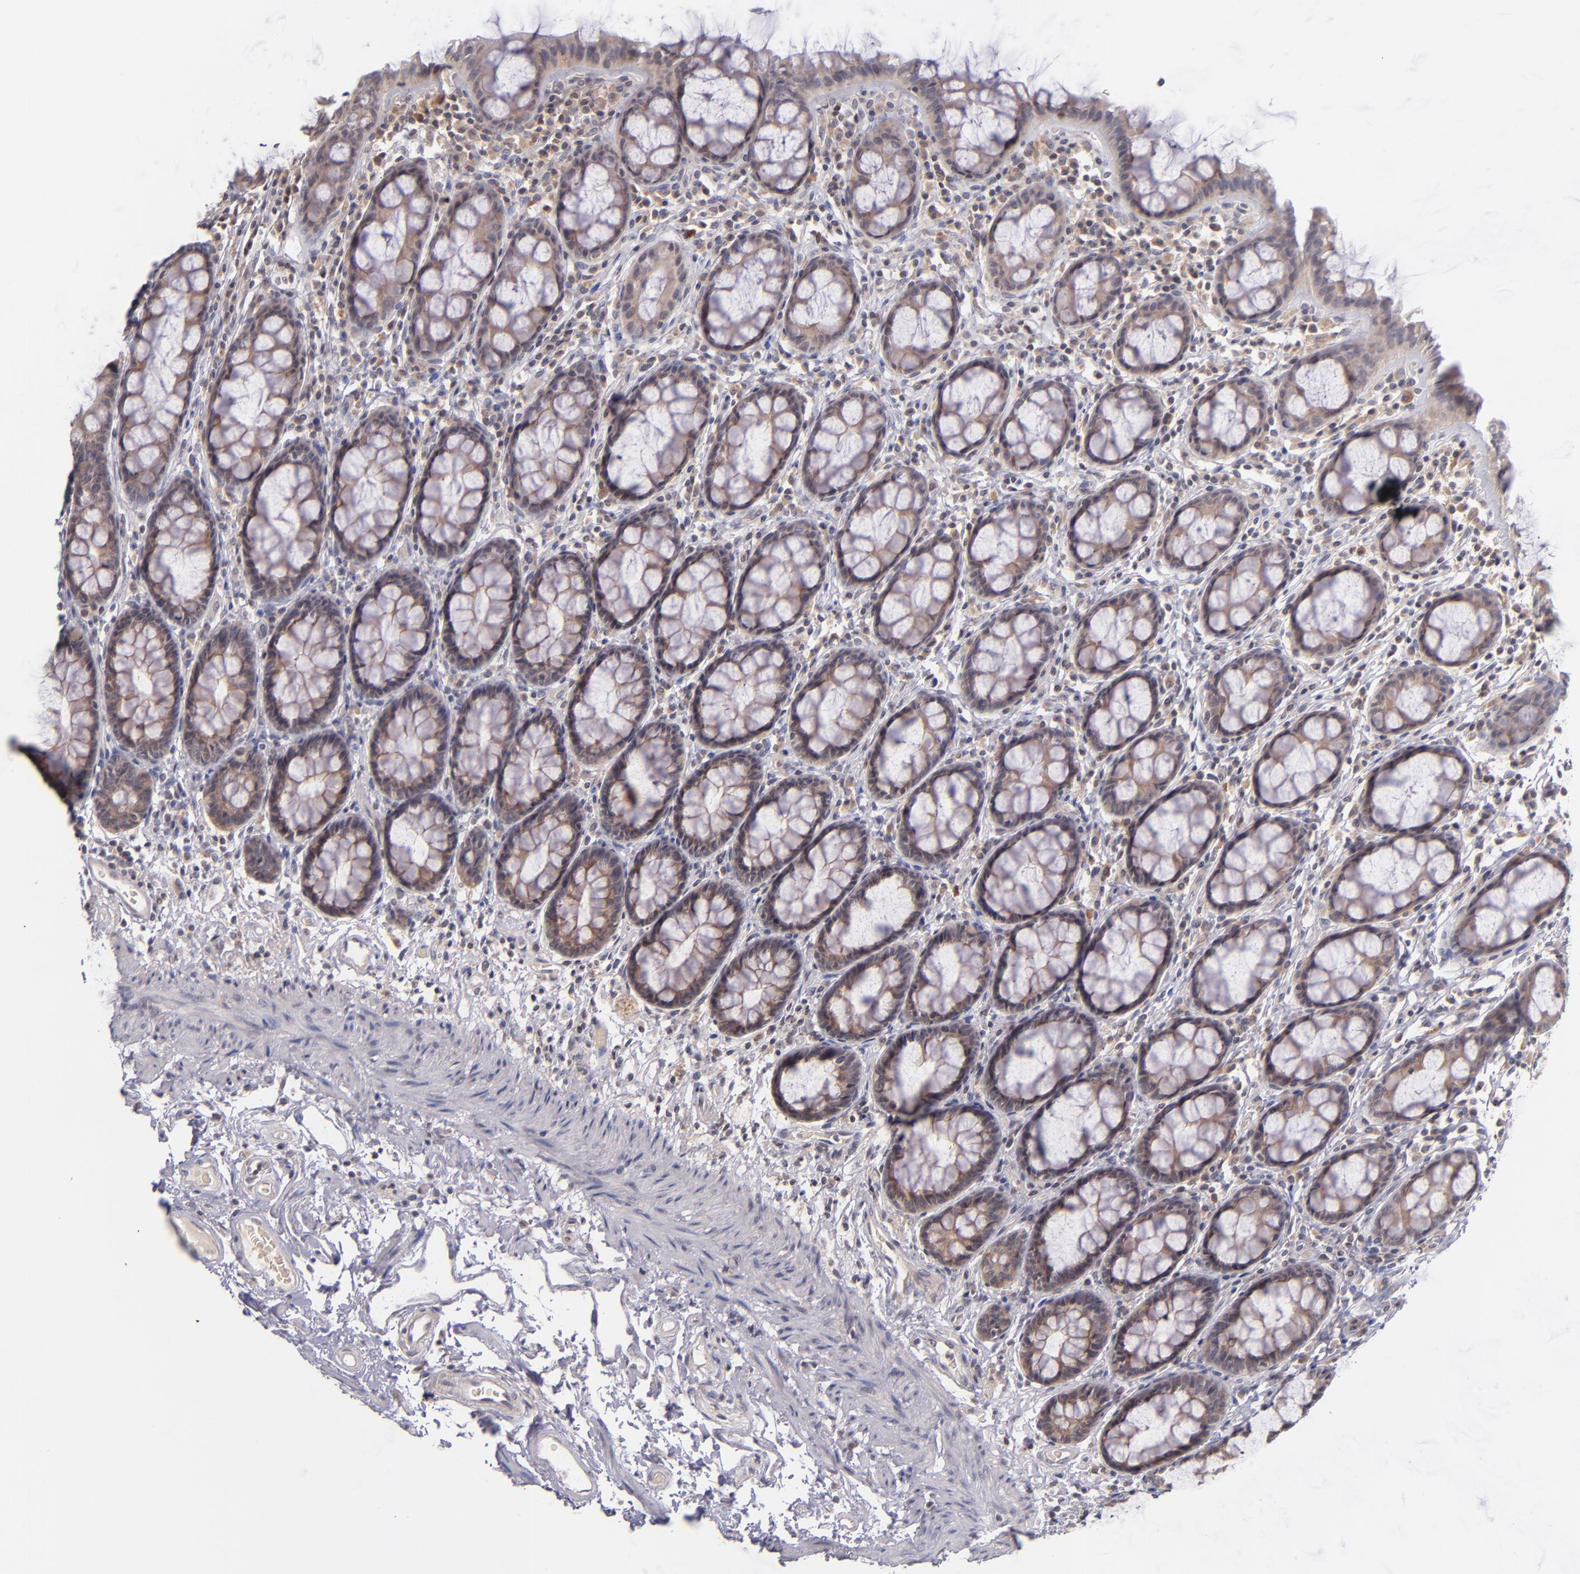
{"staining": {"intensity": "moderate", "quantity": ">75%", "location": "cytoplasmic/membranous"}, "tissue": "rectum", "cell_type": "Glandular cells", "image_type": "normal", "snomed": [{"axis": "morphology", "description": "Normal tissue, NOS"}, {"axis": "topography", "description": "Rectum"}], "caption": "Glandular cells exhibit medium levels of moderate cytoplasmic/membranous staining in about >75% of cells in benign rectum.", "gene": "TSC2", "patient": {"sex": "male", "age": 92}}